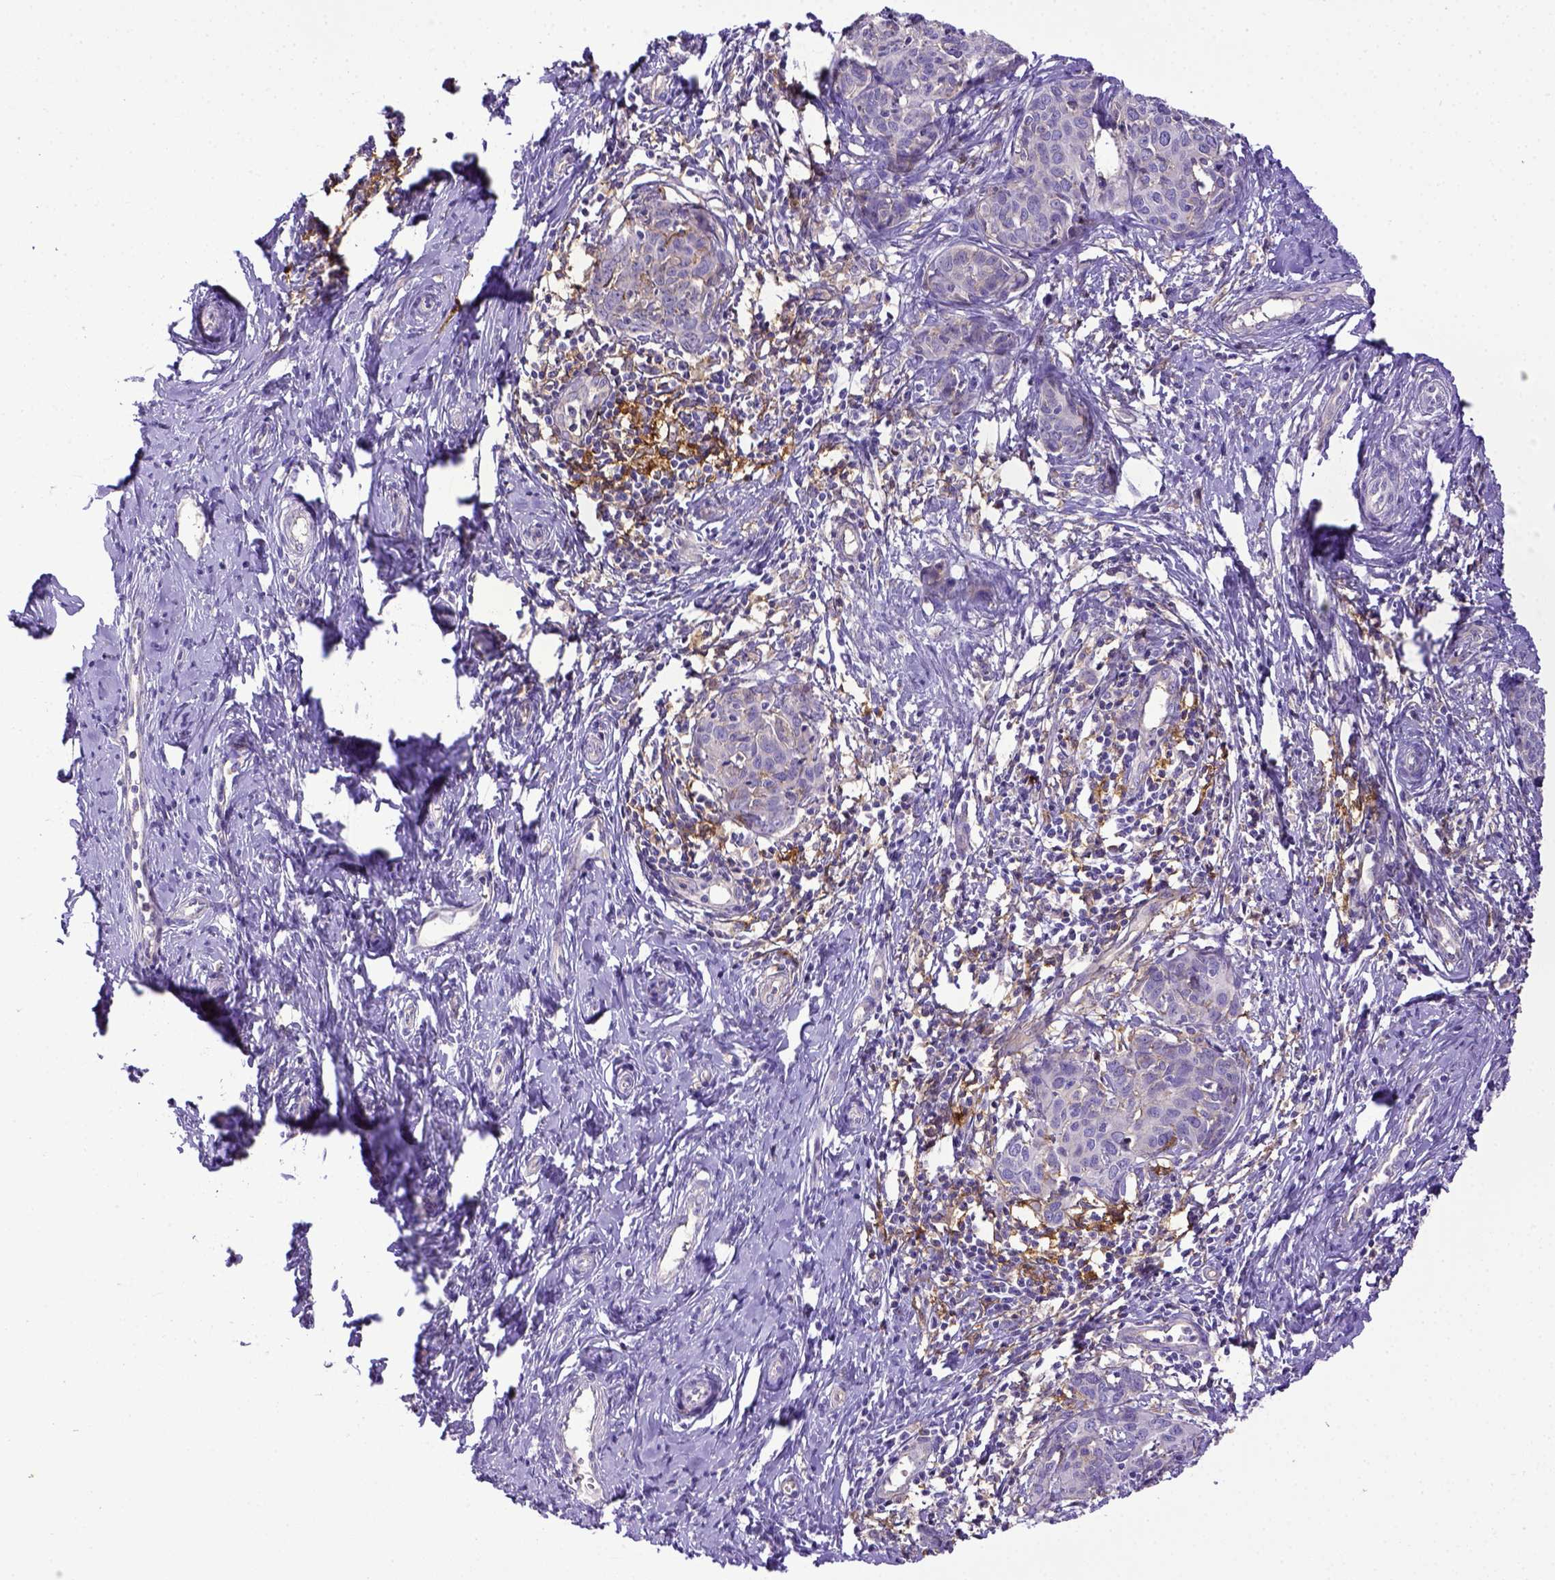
{"staining": {"intensity": "negative", "quantity": "none", "location": "none"}, "tissue": "cervical cancer", "cell_type": "Tumor cells", "image_type": "cancer", "snomed": [{"axis": "morphology", "description": "Squamous cell carcinoma, NOS"}, {"axis": "topography", "description": "Cervix"}], "caption": "Tumor cells show no significant protein positivity in squamous cell carcinoma (cervical).", "gene": "CD40", "patient": {"sex": "female", "age": 62}}